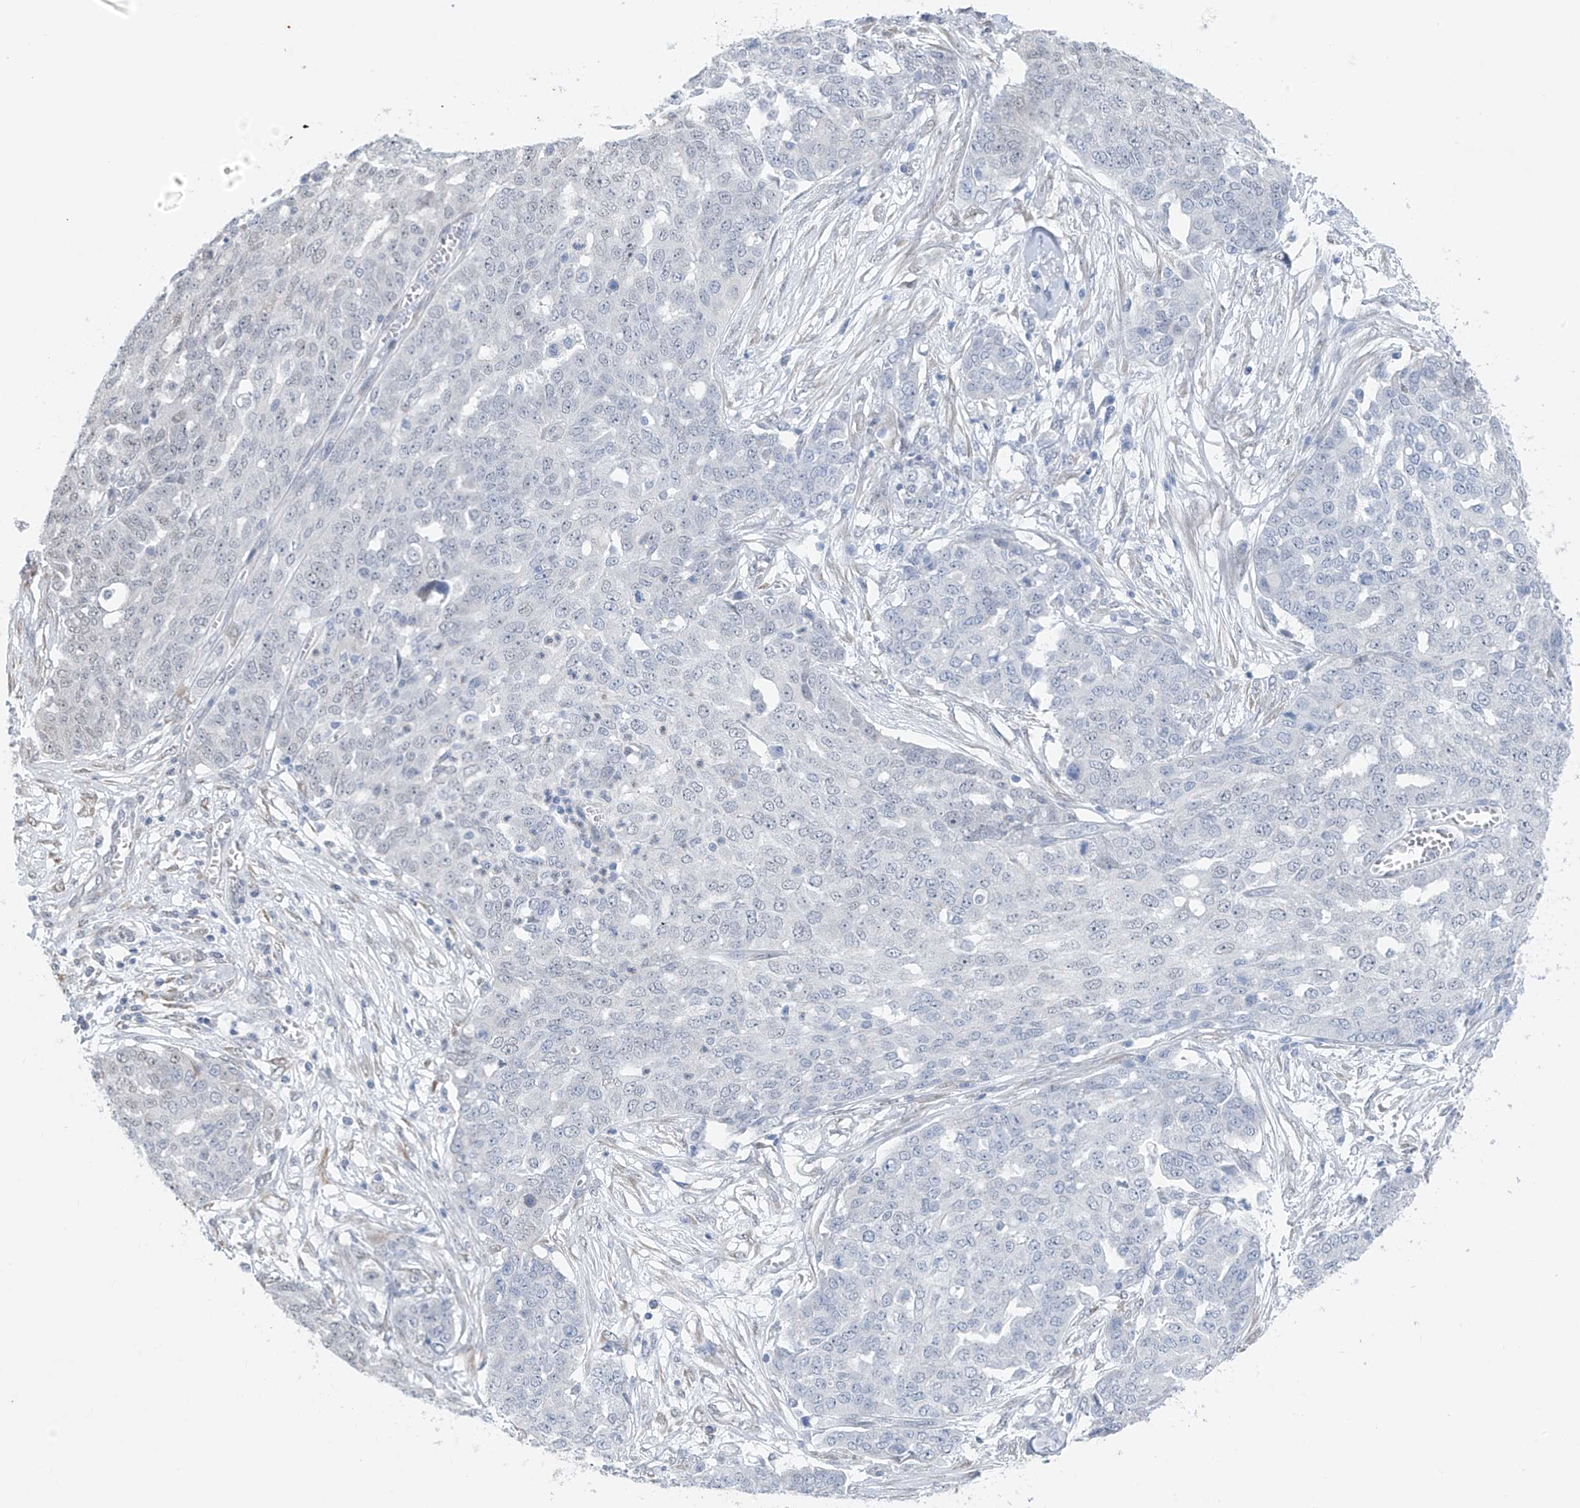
{"staining": {"intensity": "negative", "quantity": "none", "location": "none"}, "tissue": "ovarian cancer", "cell_type": "Tumor cells", "image_type": "cancer", "snomed": [{"axis": "morphology", "description": "Cystadenocarcinoma, serous, NOS"}, {"axis": "topography", "description": "Soft tissue"}, {"axis": "topography", "description": "Ovary"}], "caption": "Micrograph shows no significant protein expression in tumor cells of ovarian cancer (serous cystadenocarcinoma).", "gene": "CYP4V2", "patient": {"sex": "female", "age": 57}}